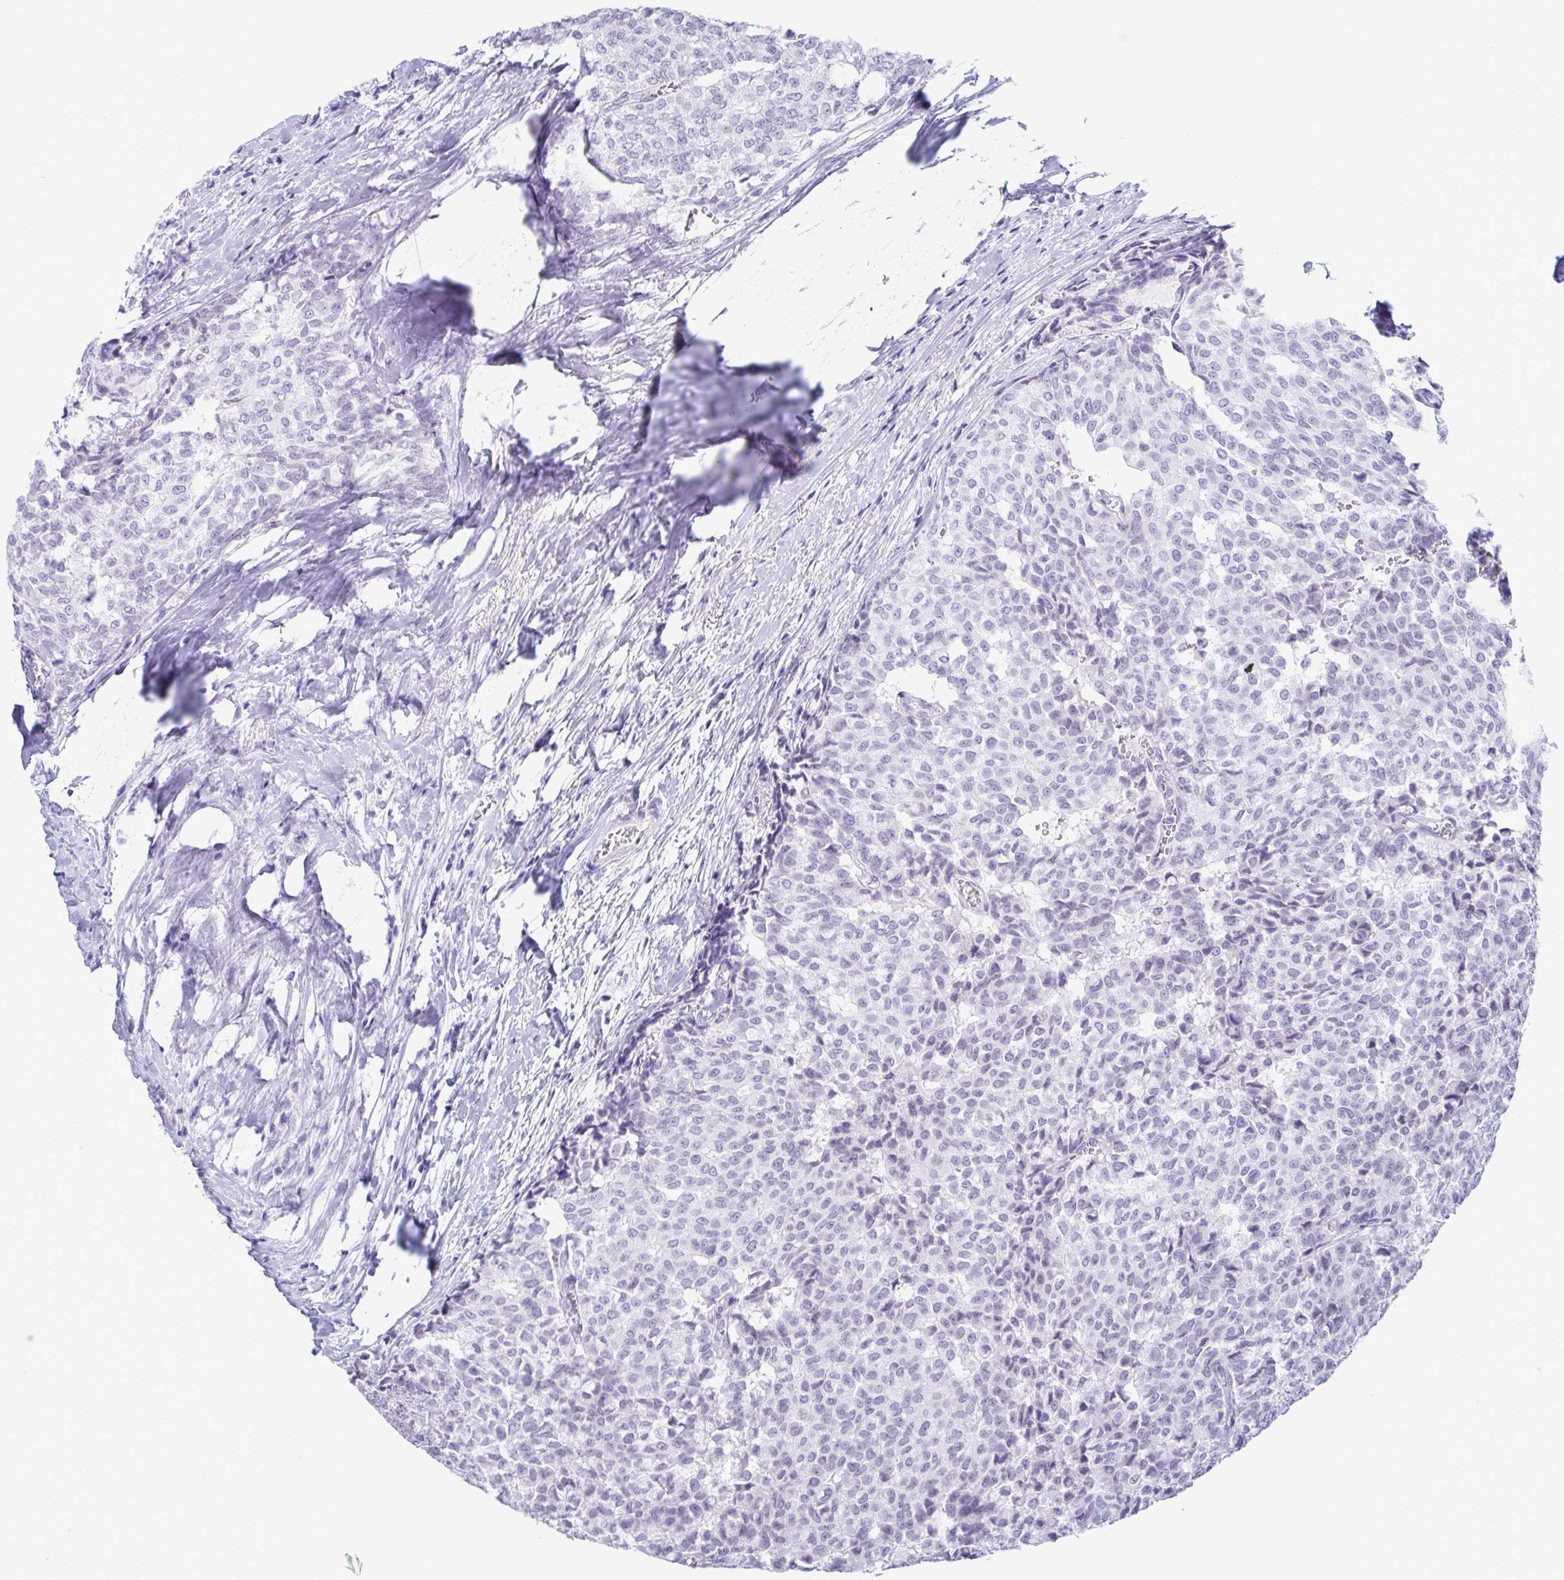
{"staining": {"intensity": "negative", "quantity": "none", "location": "none"}, "tissue": "breast cancer", "cell_type": "Tumor cells", "image_type": "cancer", "snomed": [{"axis": "morphology", "description": "Duct carcinoma"}, {"axis": "topography", "description": "Breast"}], "caption": "Micrograph shows no protein expression in tumor cells of breast cancer tissue.", "gene": "CDX4", "patient": {"sex": "female", "age": 91}}